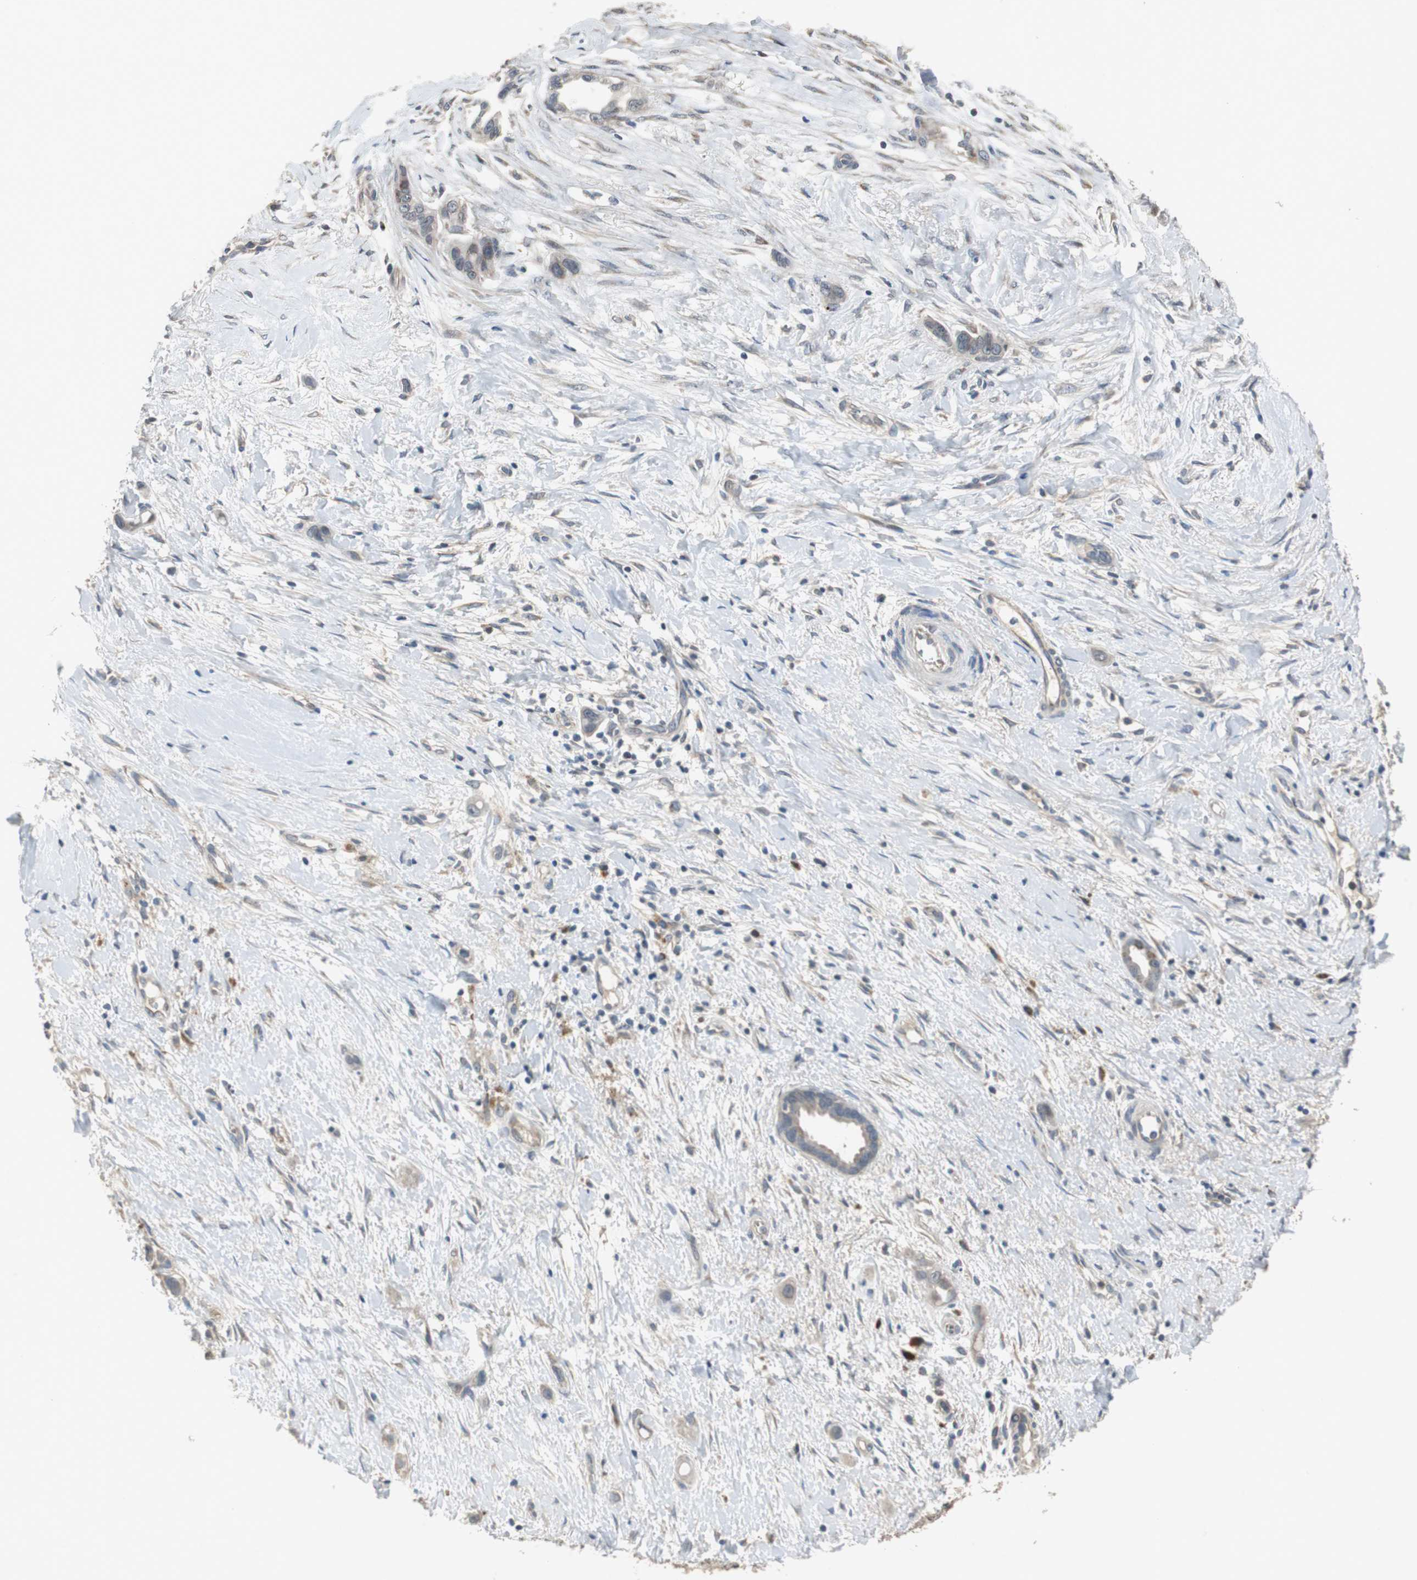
{"staining": {"intensity": "weak", "quantity": ">75%", "location": "cytoplasmic/membranous"}, "tissue": "liver cancer", "cell_type": "Tumor cells", "image_type": "cancer", "snomed": [{"axis": "morphology", "description": "Cholangiocarcinoma"}, {"axis": "topography", "description": "Liver"}], "caption": "High-power microscopy captured an immunohistochemistry (IHC) photomicrograph of liver cholangiocarcinoma, revealing weak cytoplasmic/membranous positivity in approximately >75% of tumor cells.", "gene": "MYT1", "patient": {"sex": "female", "age": 65}}